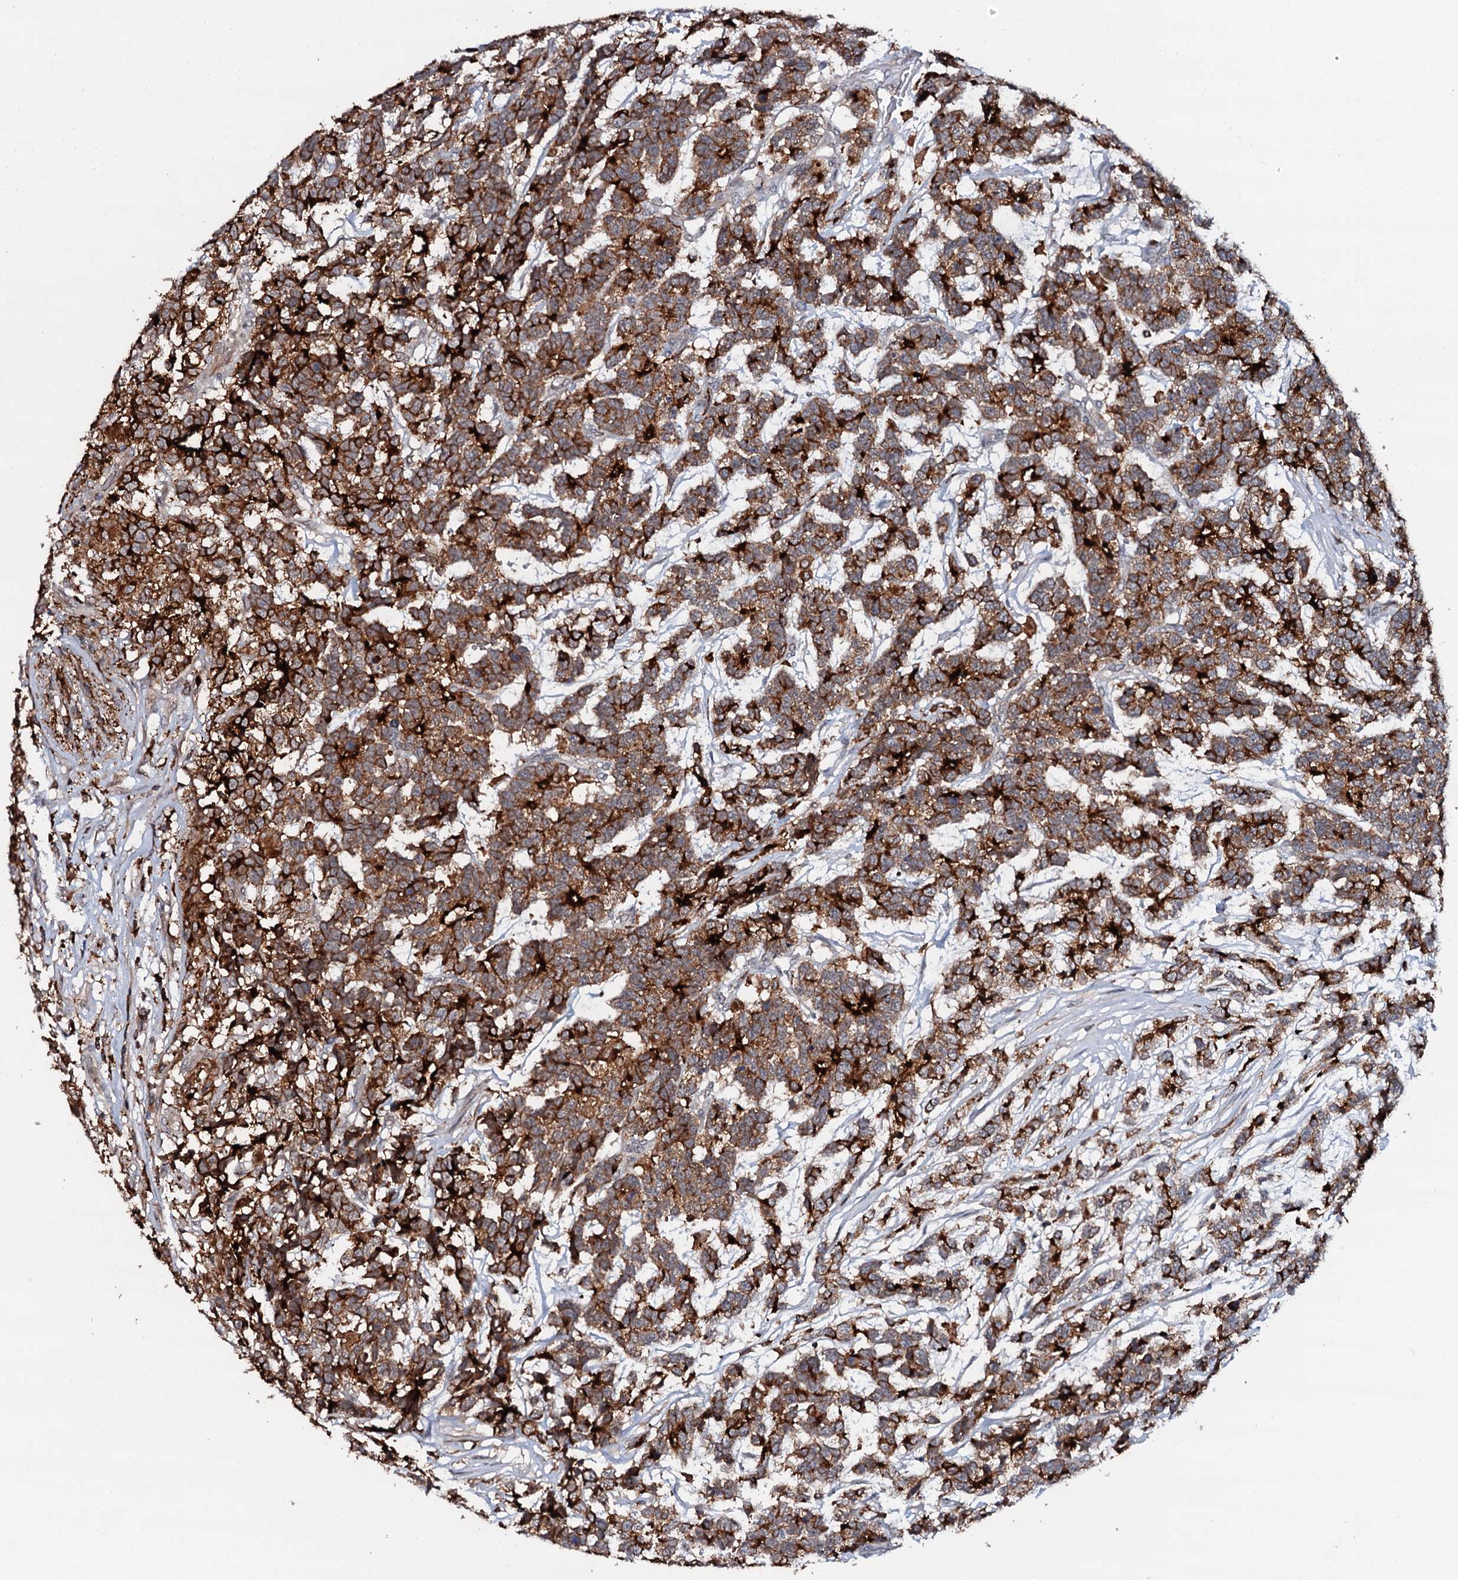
{"staining": {"intensity": "strong", "quantity": ">75%", "location": "cytoplasmic/membranous"}, "tissue": "testis cancer", "cell_type": "Tumor cells", "image_type": "cancer", "snomed": [{"axis": "morphology", "description": "Carcinoma, Embryonal, NOS"}, {"axis": "topography", "description": "Testis"}], "caption": "This histopathology image demonstrates immunohistochemistry staining of human testis embryonal carcinoma, with high strong cytoplasmic/membranous positivity in about >75% of tumor cells.", "gene": "VAMP8", "patient": {"sex": "male", "age": 26}}